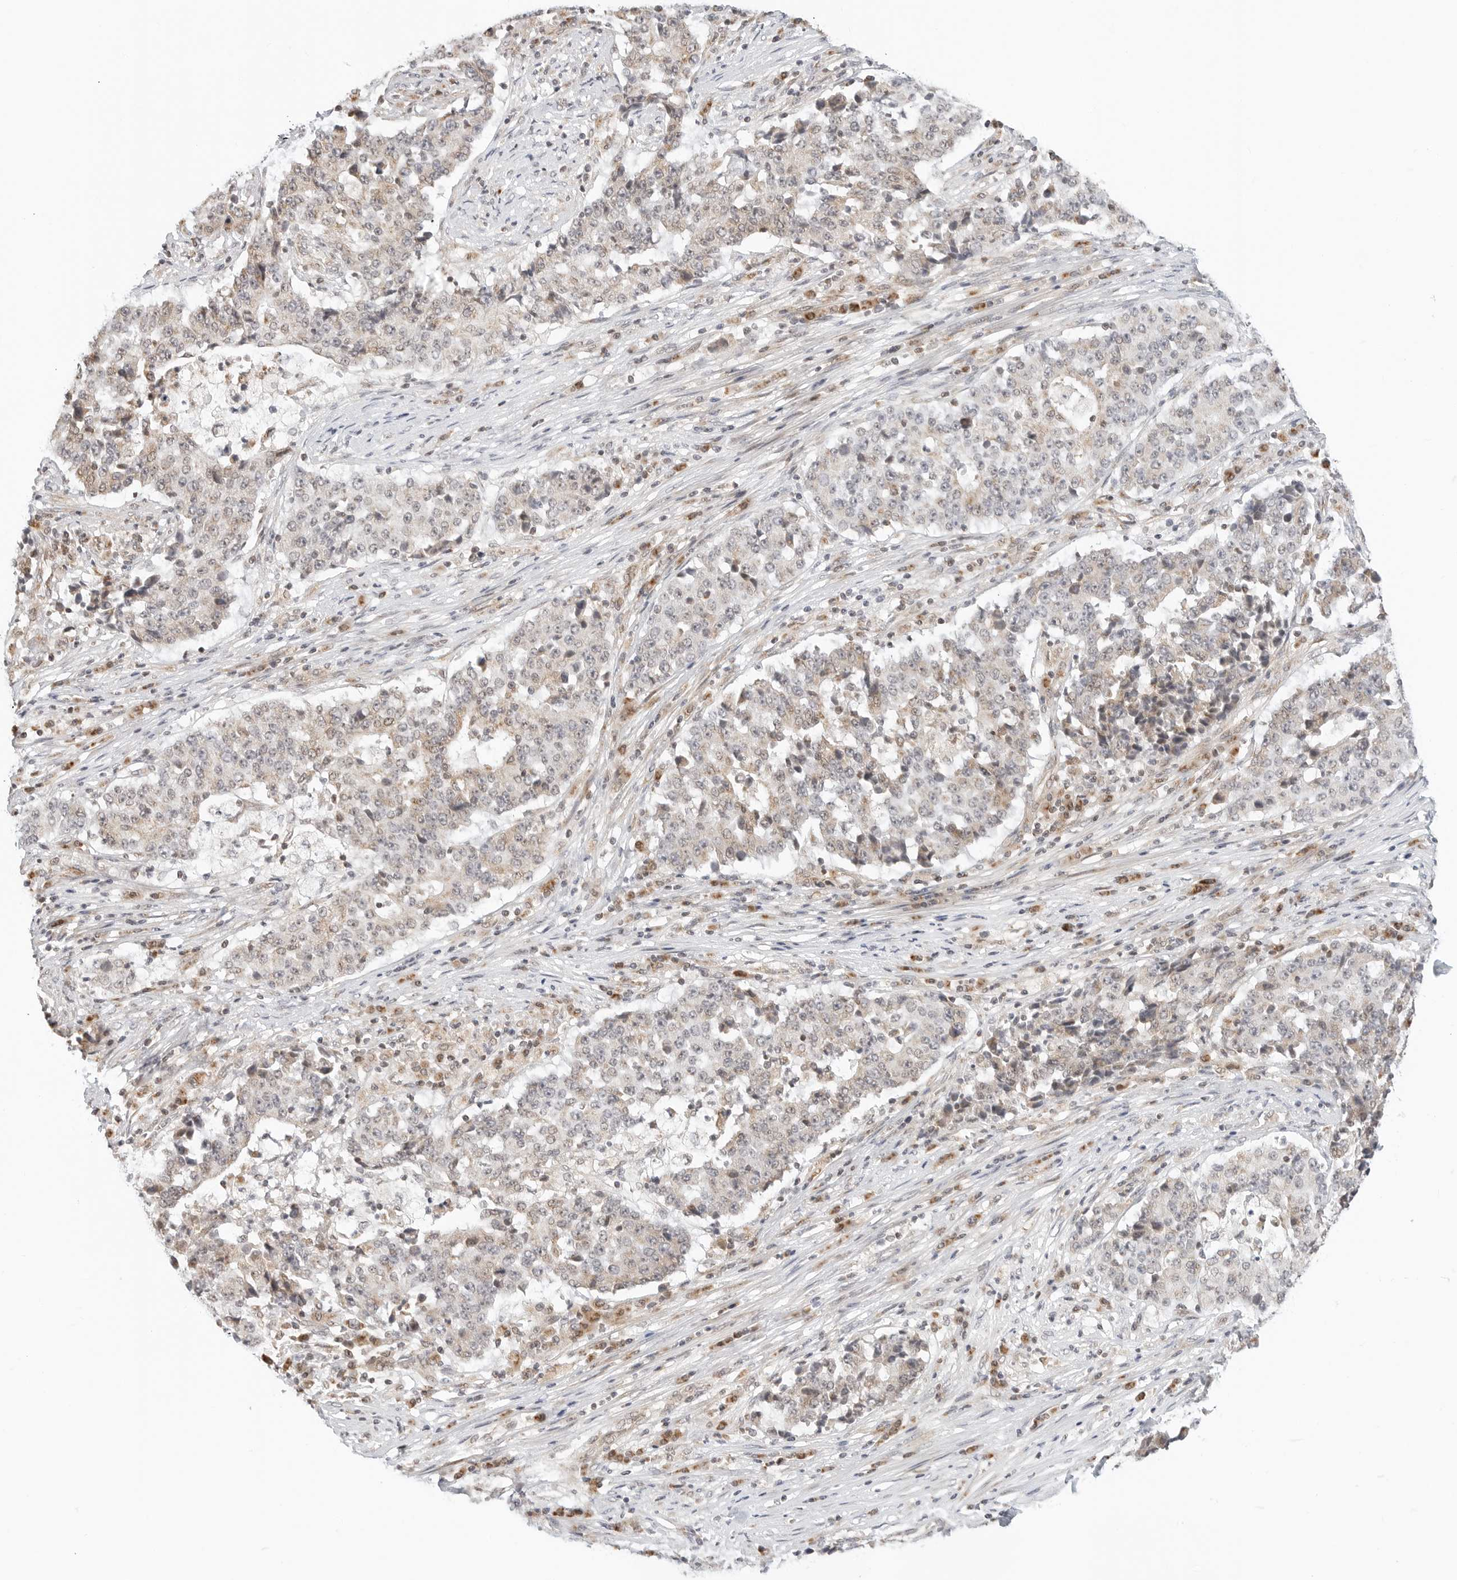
{"staining": {"intensity": "weak", "quantity": "25%-75%", "location": "cytoplasmic/membranous"}, "tissue": "stomach cancer", "cell_type": "Tumor cells", "image_type": "cancer", "snomed": [{"axis": "morphology", "description": "Adenocarcinoma, NOS"}, {"axis": "topography", "description": "Stomach"}], "caption": "Immunohistochemical staining of stomach cancer demonstrates low levels of weak cytoplasmic/membranous protein staining in about 25%-75% of tumor cells.", "gene": "POLR3GL", "patient": {"sex": "male", "age": 59}}